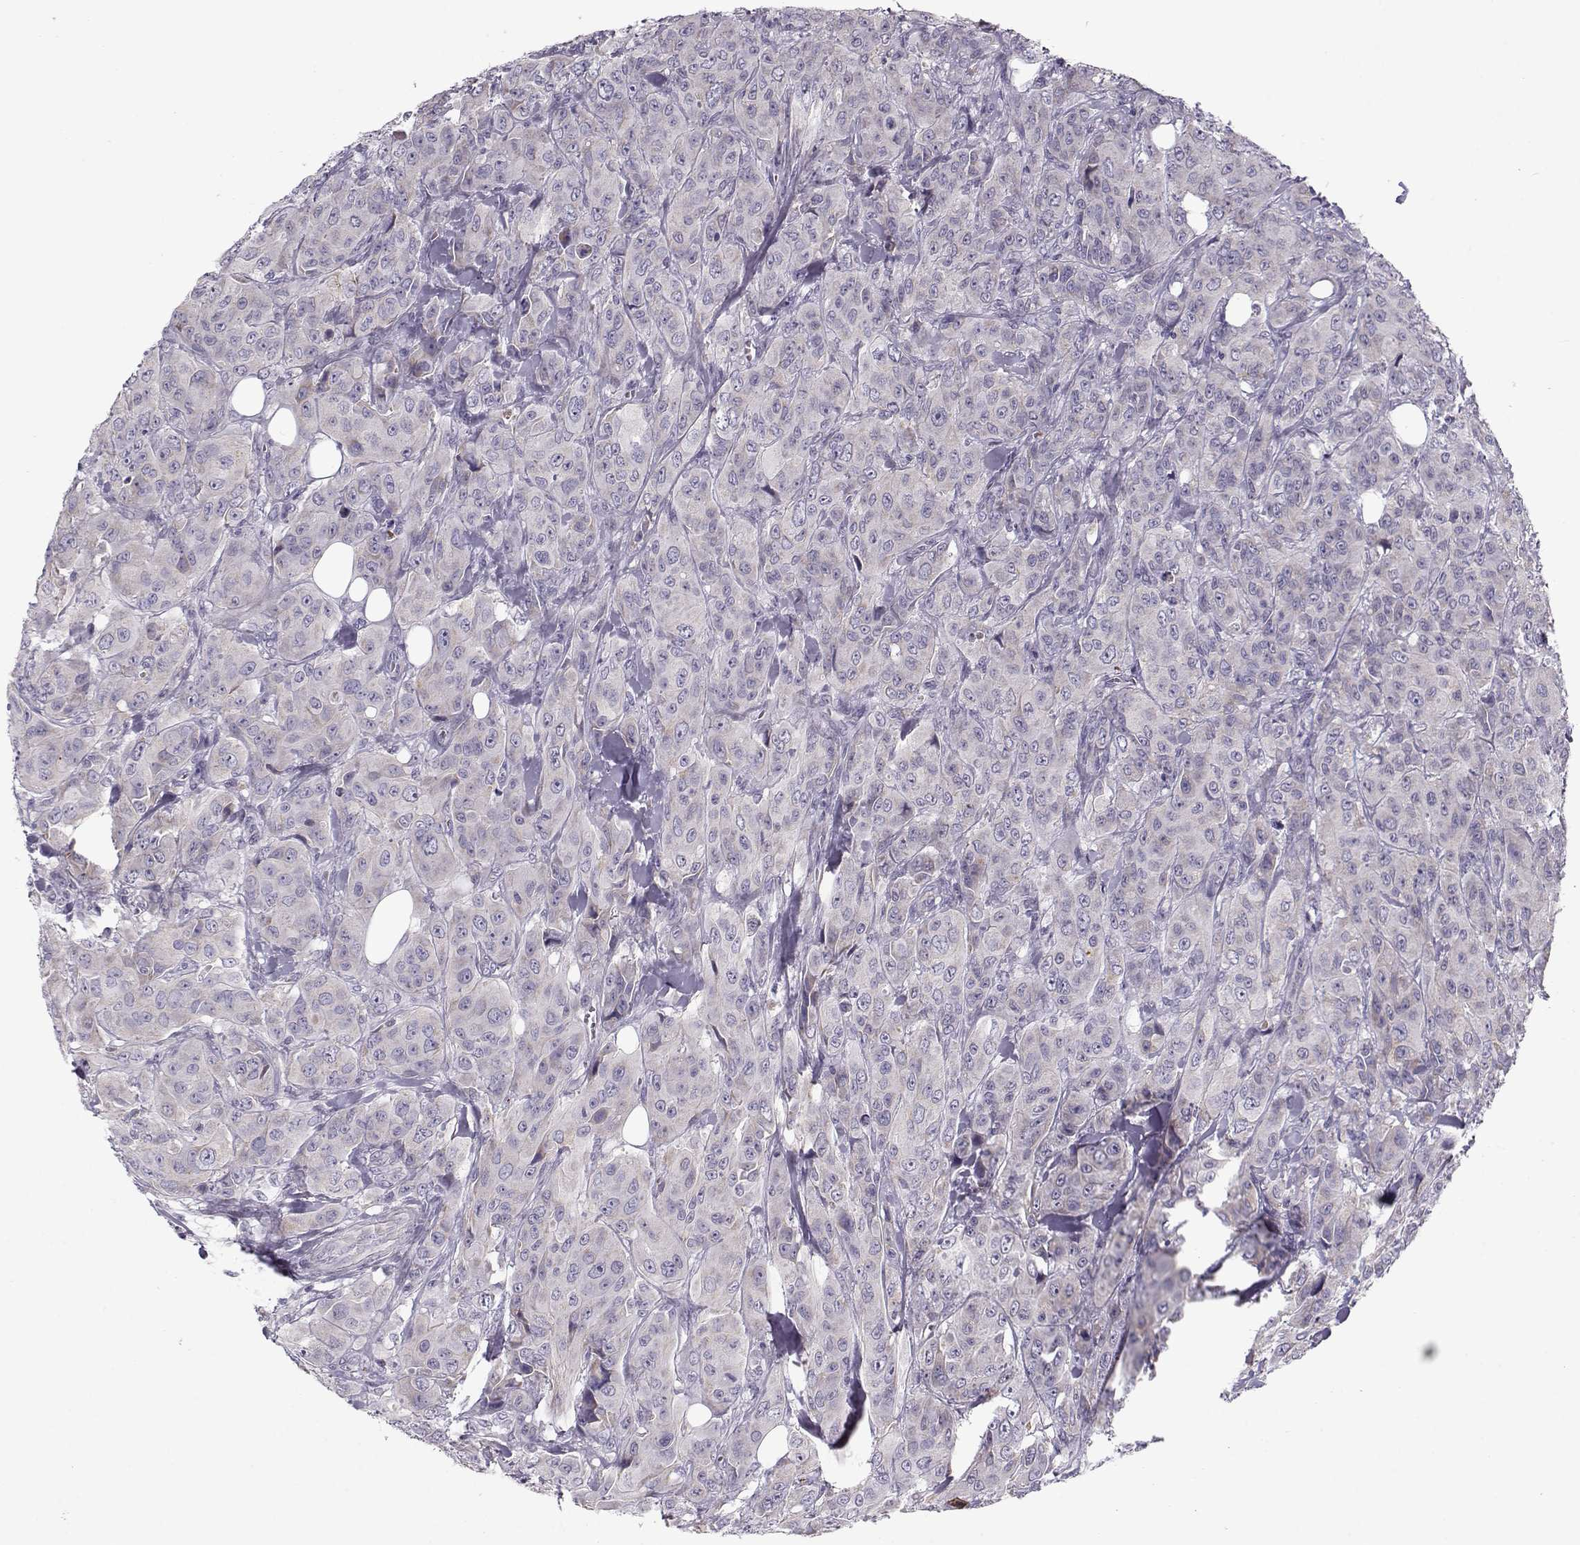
{"staining": {"intensity": "negative", "quantity": "none", "location": "none"}, "tissue": "breast cancer", "cell_type": "Tumor cells", "image_type": "cancer", "snomed": [{"axis": "morphology", "description": "Duct carcinoma"}, {"axis": "topography", "description": "Breast"}], "caption": "Immunohistochemistry of human breast cancer (invasive ductal carcinoma) displays no expression in tumor cells.", "gene": "KLF17", "patient": {"sex": "female", "age": 43}}